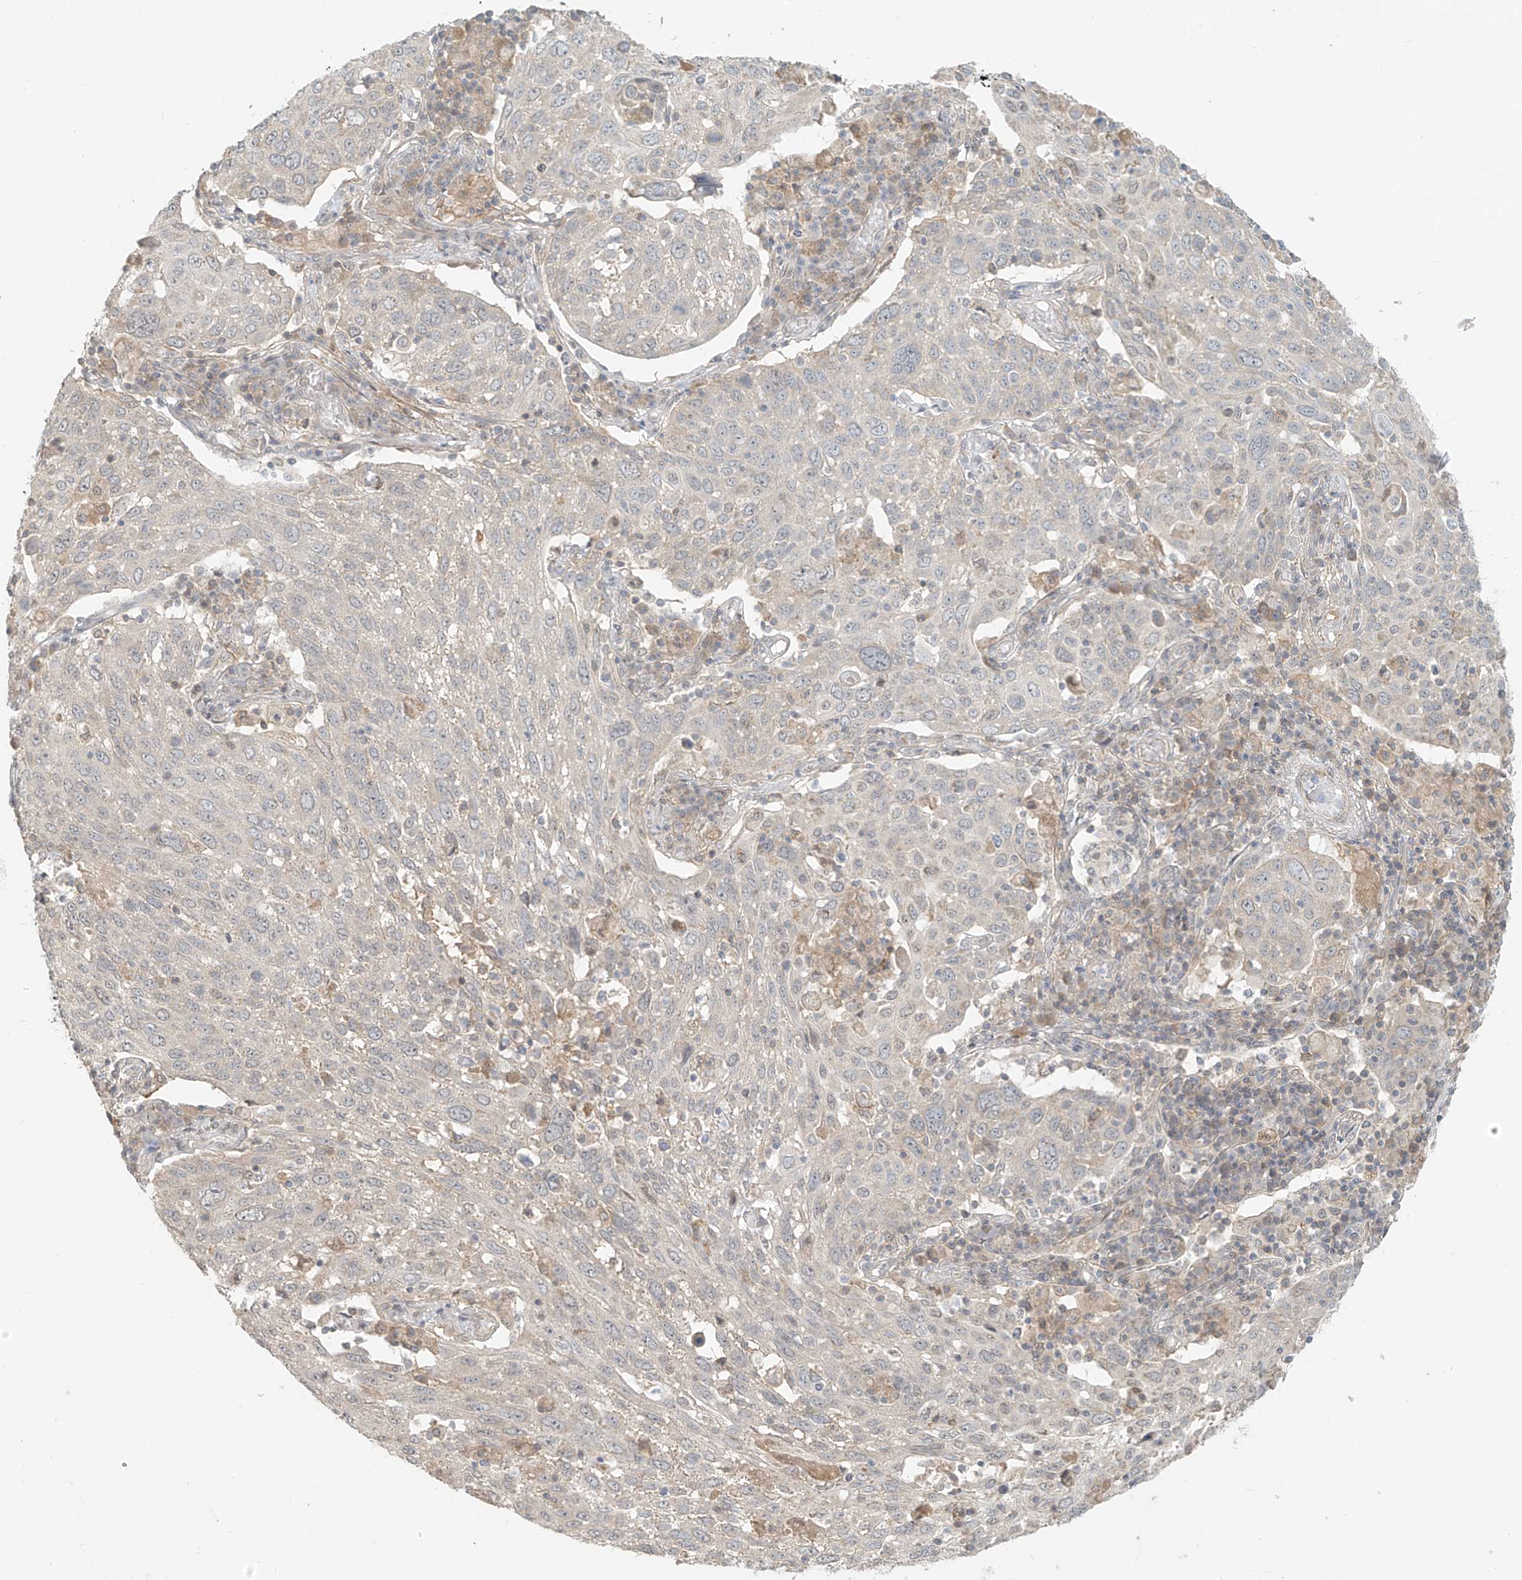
{"staining": {"intensity": "negative", "quantity": "none", "location": "none"}, "tissue": "lung cancer", "cell_type": "Tumor cells", "image_type": "cancer", "snomed": [{"axis": "morphology", "description": "Squamous cell carcinoma, NOS"}, {"axis": "topography", "description": "Lung"}], "caption": "There is no significant expression in tumor cells of lung cancer (squamous cell carcinoma).", "gene": "ABCD1", "patient": {"sex": "male", "age": 65}}